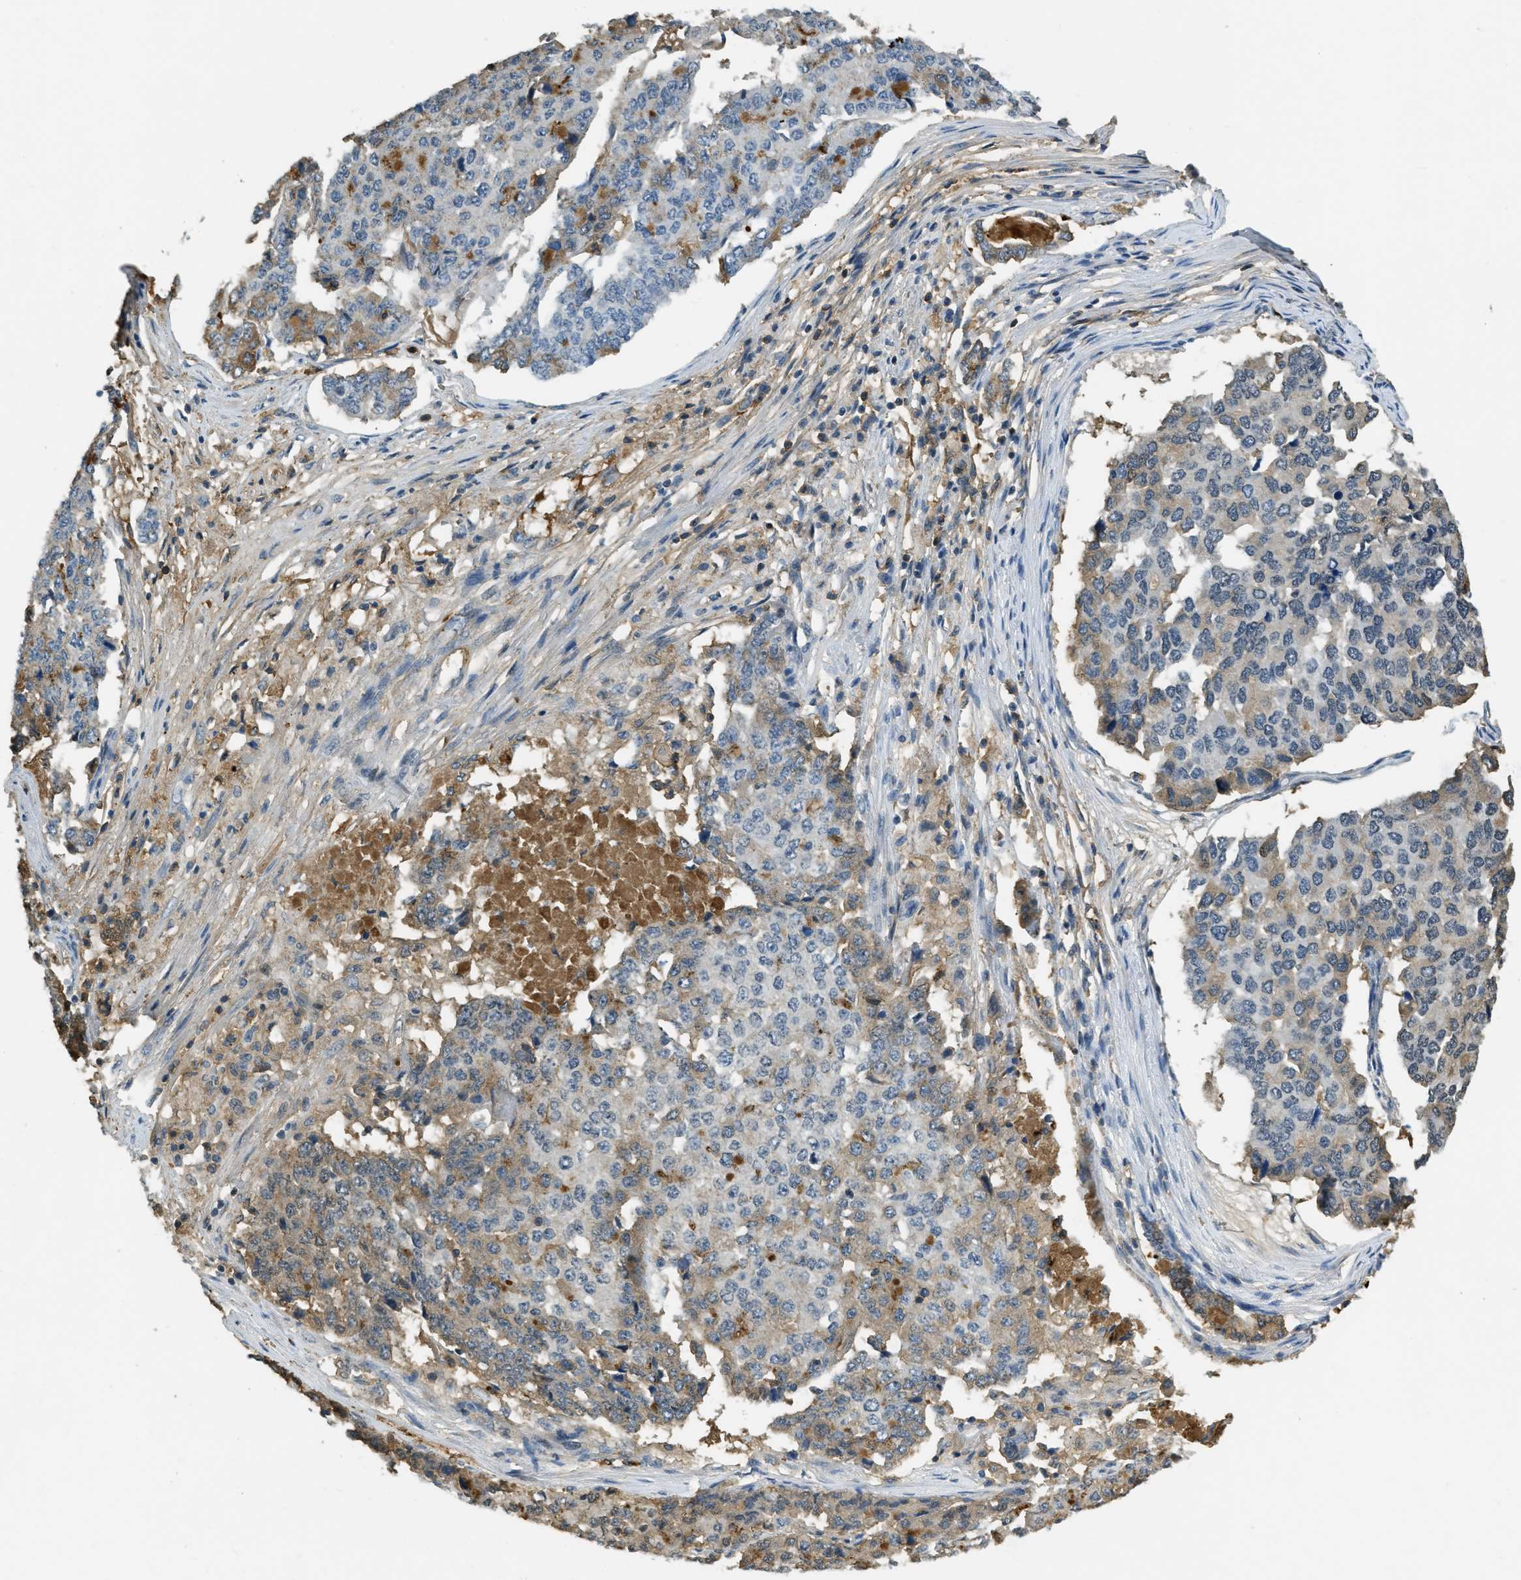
{"staining": {"intensity": "moderate", "quantity": "25%-75%", "location": "cytoplasmic/membranous"}, "tissue": "pancreatic cancer", "cell_type": "Tumor cells", "image_type": "cancer", "snomed": [{"axis": "morphology", "description": "Adenocarcinoma, NOS"}, {"axis": "topography", "description": "Pancreas"}], "caption": "There is medium levels of moderate cytoplasmic/membranous positivity in tumor cells of adenocarcinoma (pancreatic), as demonstrated by immunohistochemical staining (brown color).", "gene": "PRTN3", "patient": {"sex": "male", "age": 50}}